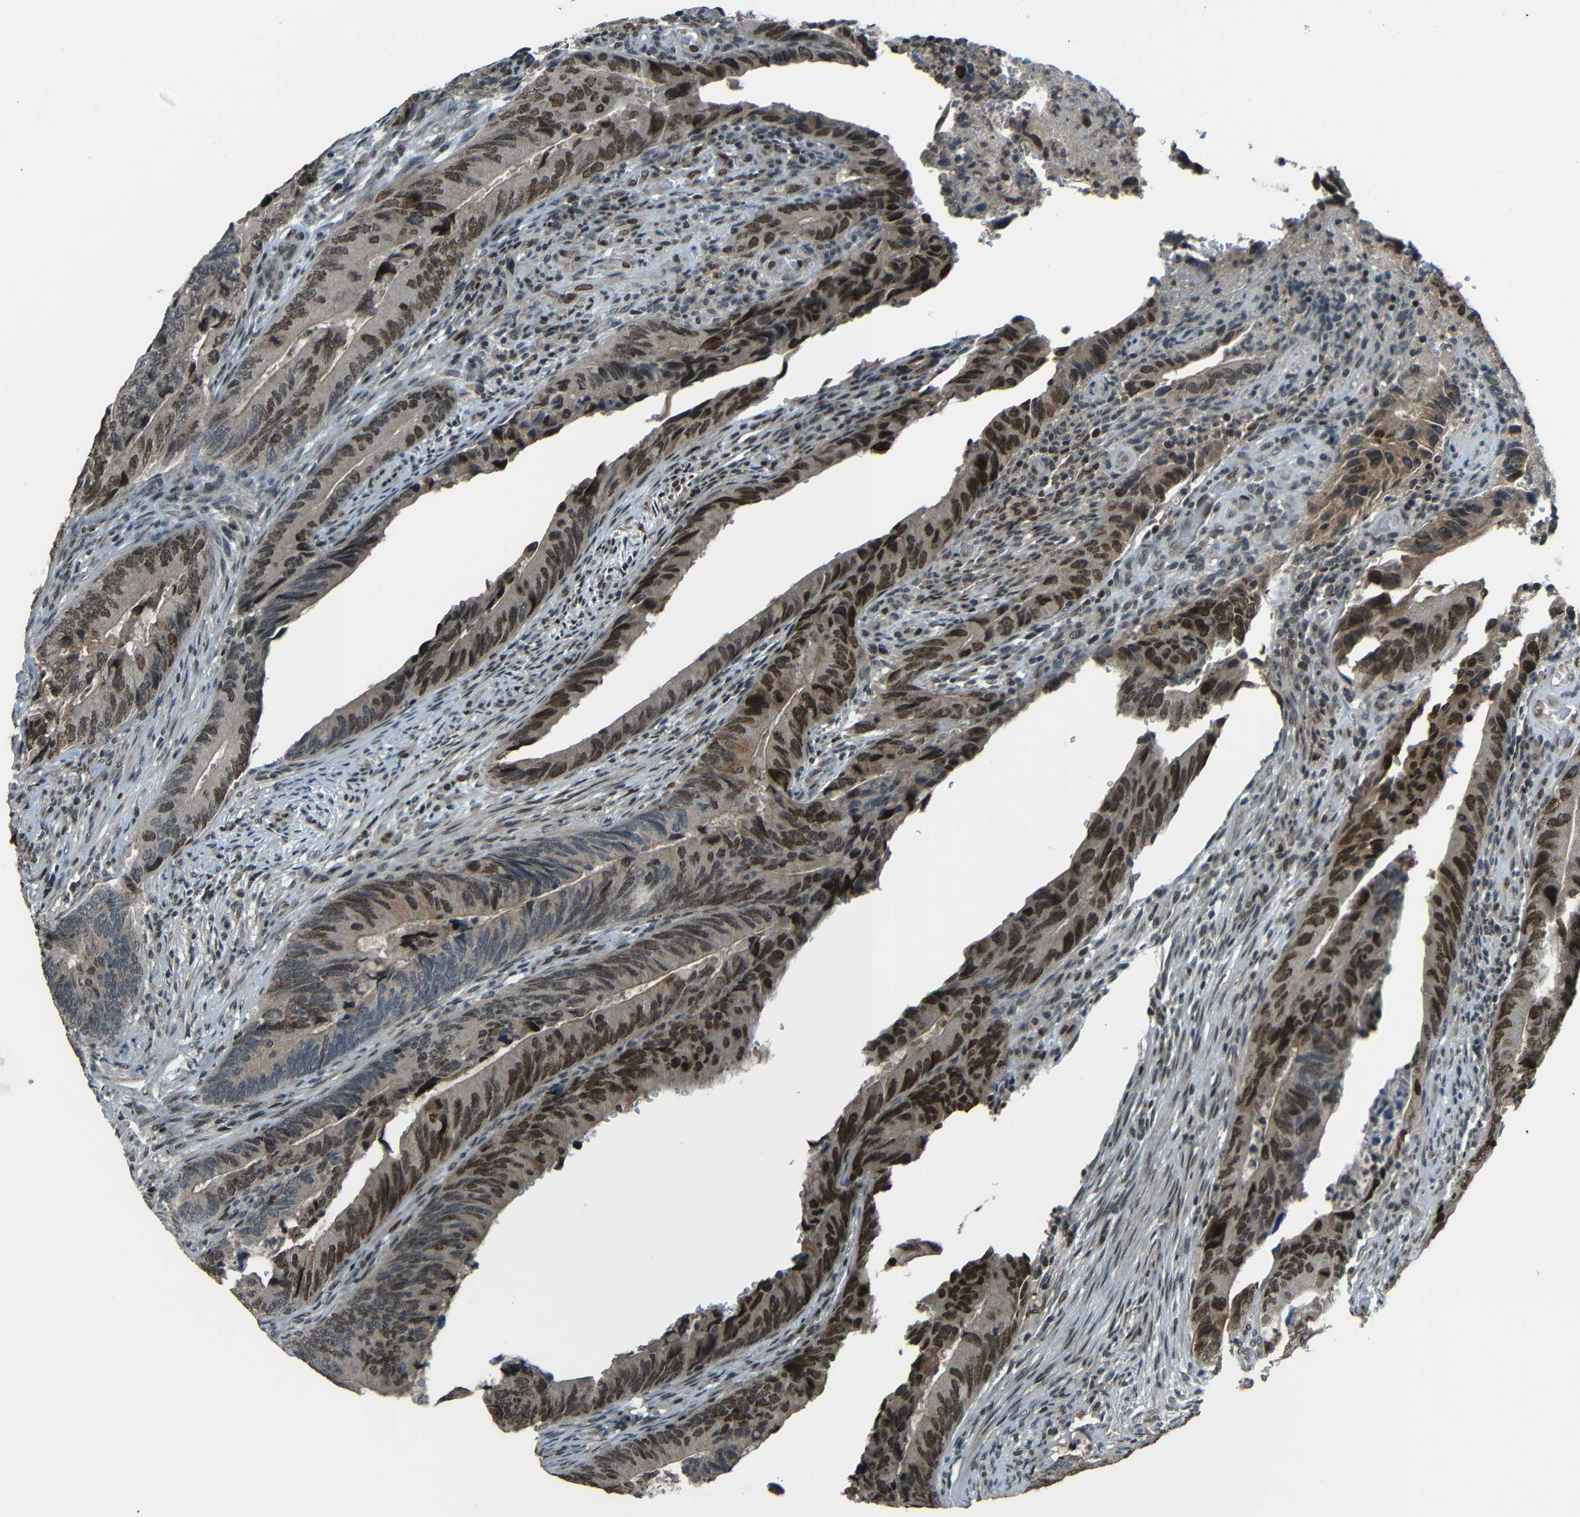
{"staining": {"intensity": "strong", "quantity": ">75%", "location": "nuclear"}, "tissue": "colorectal cancer", "cell_type": "Tumor cells", "image_type": "cancer", "snomed": [{"axis": "morphology", "description": "Normal tissue, NOS"}, {"axis": "morphology", "description": "Adenocarcinoma, NOS"}, {"axis": "topography", "description": "Colon"}], "caption": "A brown stain labels strong nuclear staining of a protein in human colorectal cancer tumor cells. (brown staining indicates protein expression, while blue staining denotes nuclei).", "gene": "PSIP1", "patient": {"sex": "male", "age": 56}}